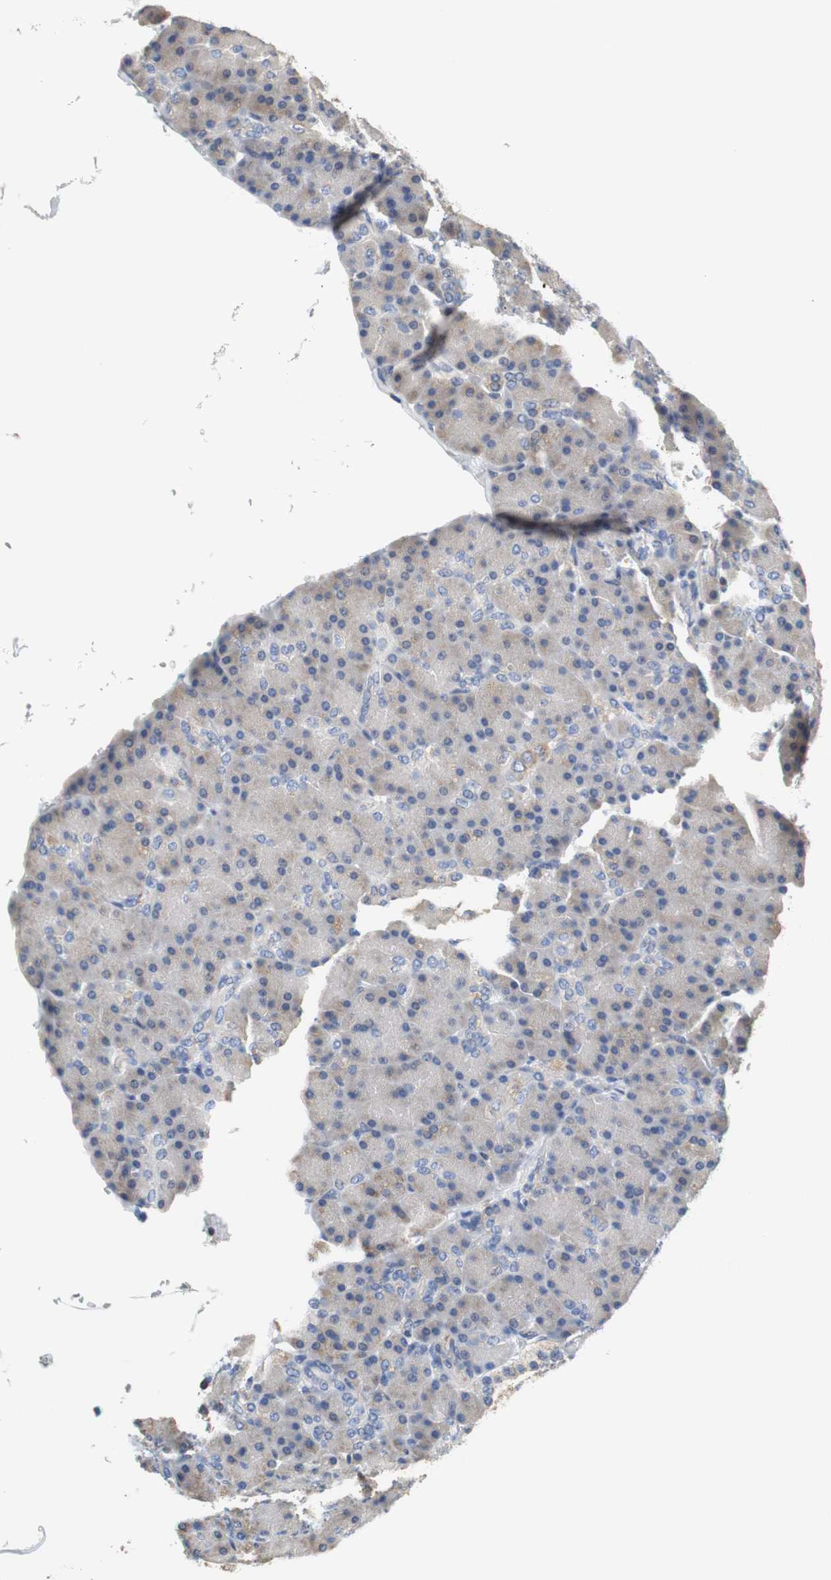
{"staining": {"intensity": "negative", "quantity": "none", "location": "none"}, "tissue": "pancreas", "cell_type": "Exocrine glandular cells", "image_type": "normal", "snomed": [{"axis": "morphology", "description": "Normal tissue, NOS"}, {"axis": "topography", "description": "Pancreas"}], "caption": "Immunohistochemistry (IHC) micrograph of normal pancreas stained for a protein (brown), which reveals no staining in exocrine glandular cells. (DAB (3,3'-diaminobenzidine) immunohistochemistry (IHC) with hematoxylin counter stain).", "gene": "PCK1", "patient": {"sex": "female", "age": 43}}